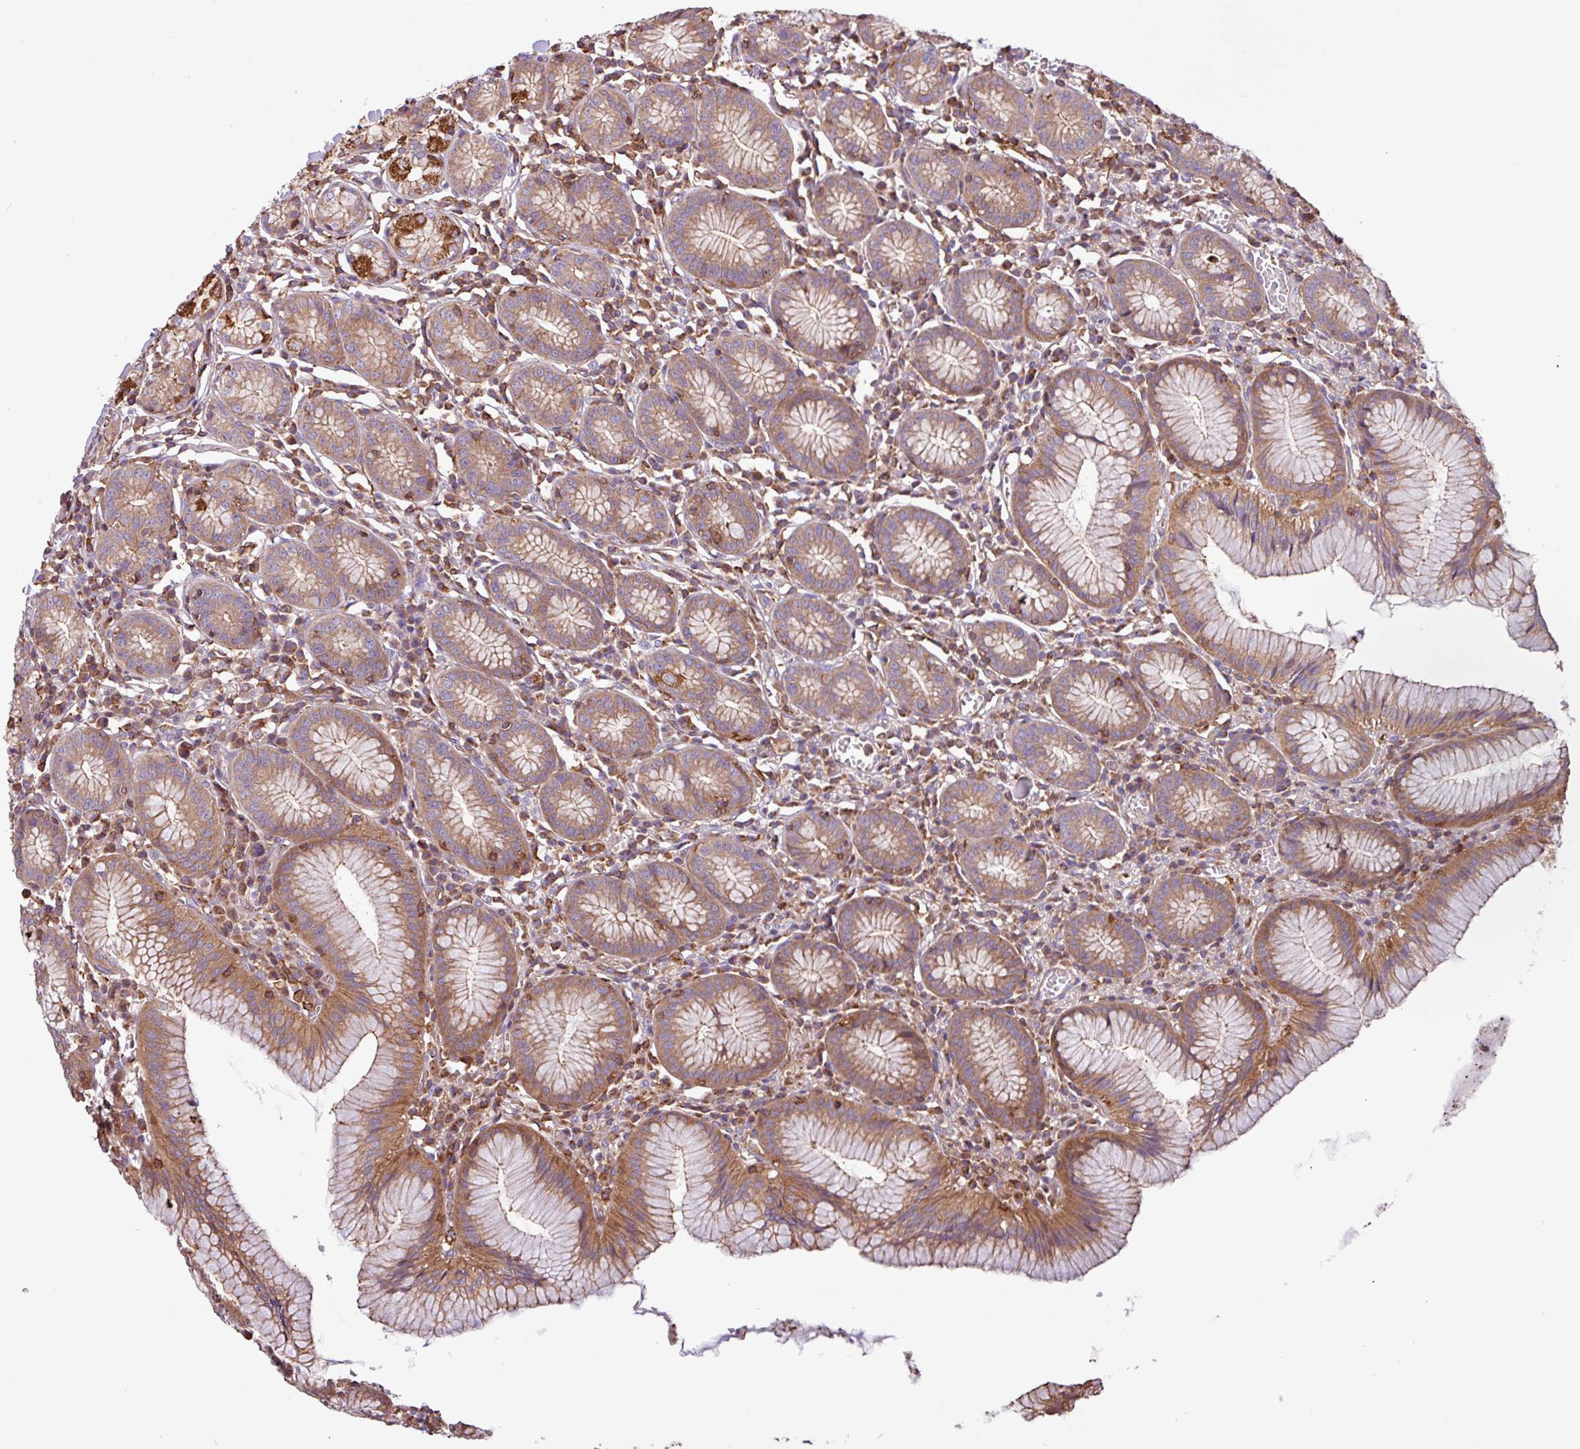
{"staining": {"intensity": "strong", "quantity": ">75%", "location": "cytoplasmic/membranous"}, "tissue": "stomach", "cell_type": "Glandular cells", "image_type": "normal", "snomed": [{"axis": "morphology", "description": "Normal tissue, NOS"}, {"axis": "topography", "description": "Stomach"}], "caption": "Glandular cells reveal high levels of strong cytoplasmic/membranous positivity in about >75% of cells in benign human stomach. (Brightfield microscopy of DAB IHC at high magnification).", "gene": "ACTR3B", "patient": {"sex": "male", "age": 55}}